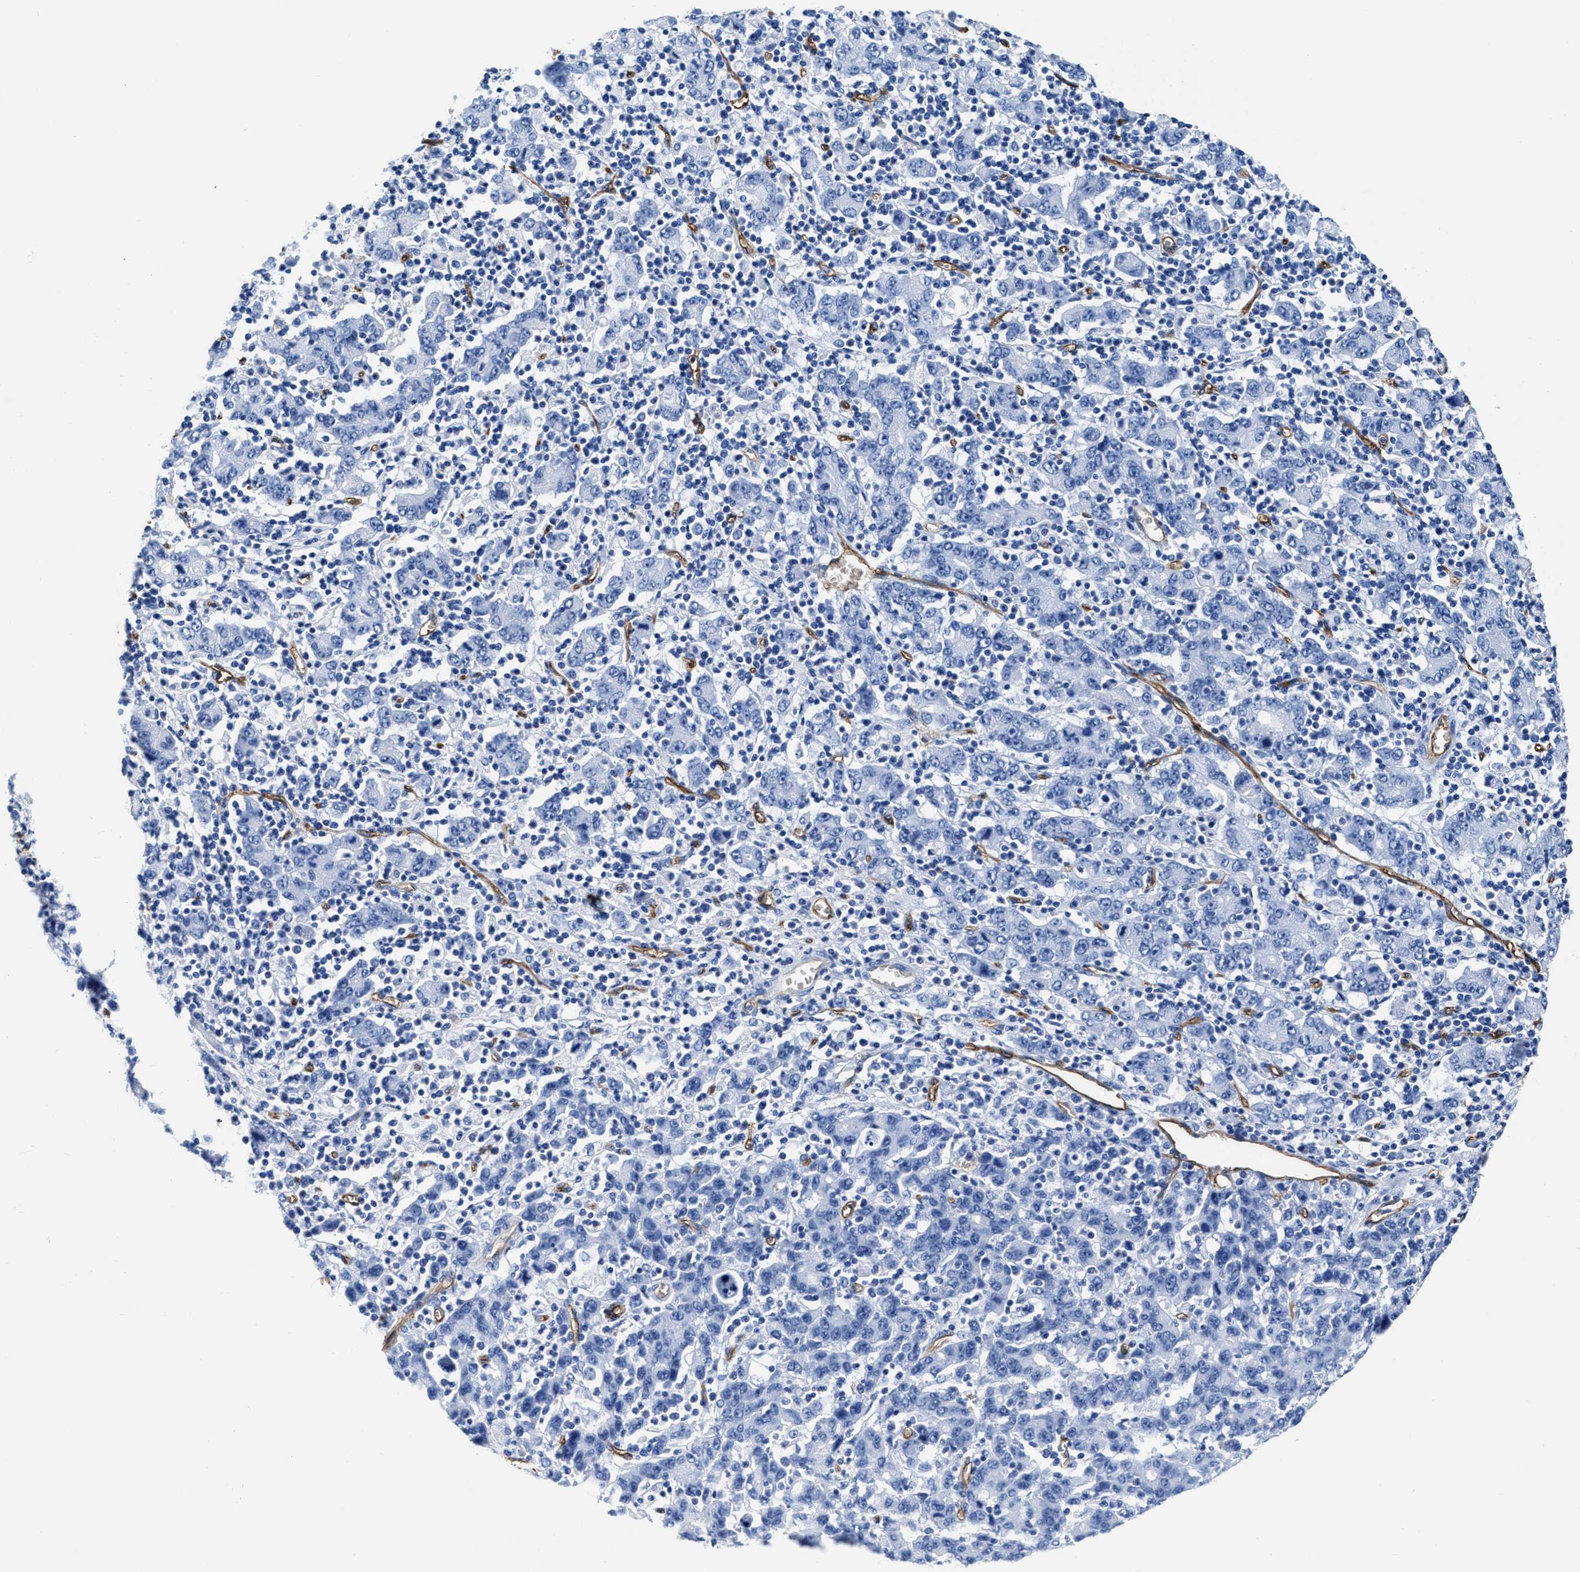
{"staining": {"intensity": "negative", "quantity": "none", "location": "none"}, "tissue": "stomach cancer", "cell_type": "Tumor cells", "image_type": "cancer", "snomed": [{"axis": "morphology", "description": "Adenocarcinoma, NOS"}, {"axis": "topography", "description": "Stomach, upper"}], "caption": "DAB (3,3'-diaminobenzidine) immunohistochemical staining of adenocarcinoma (stomach) exhibits no significant expression in tumor cells.", "gene": "AQP1", "patient": {"sex": "male", "age": 69}}